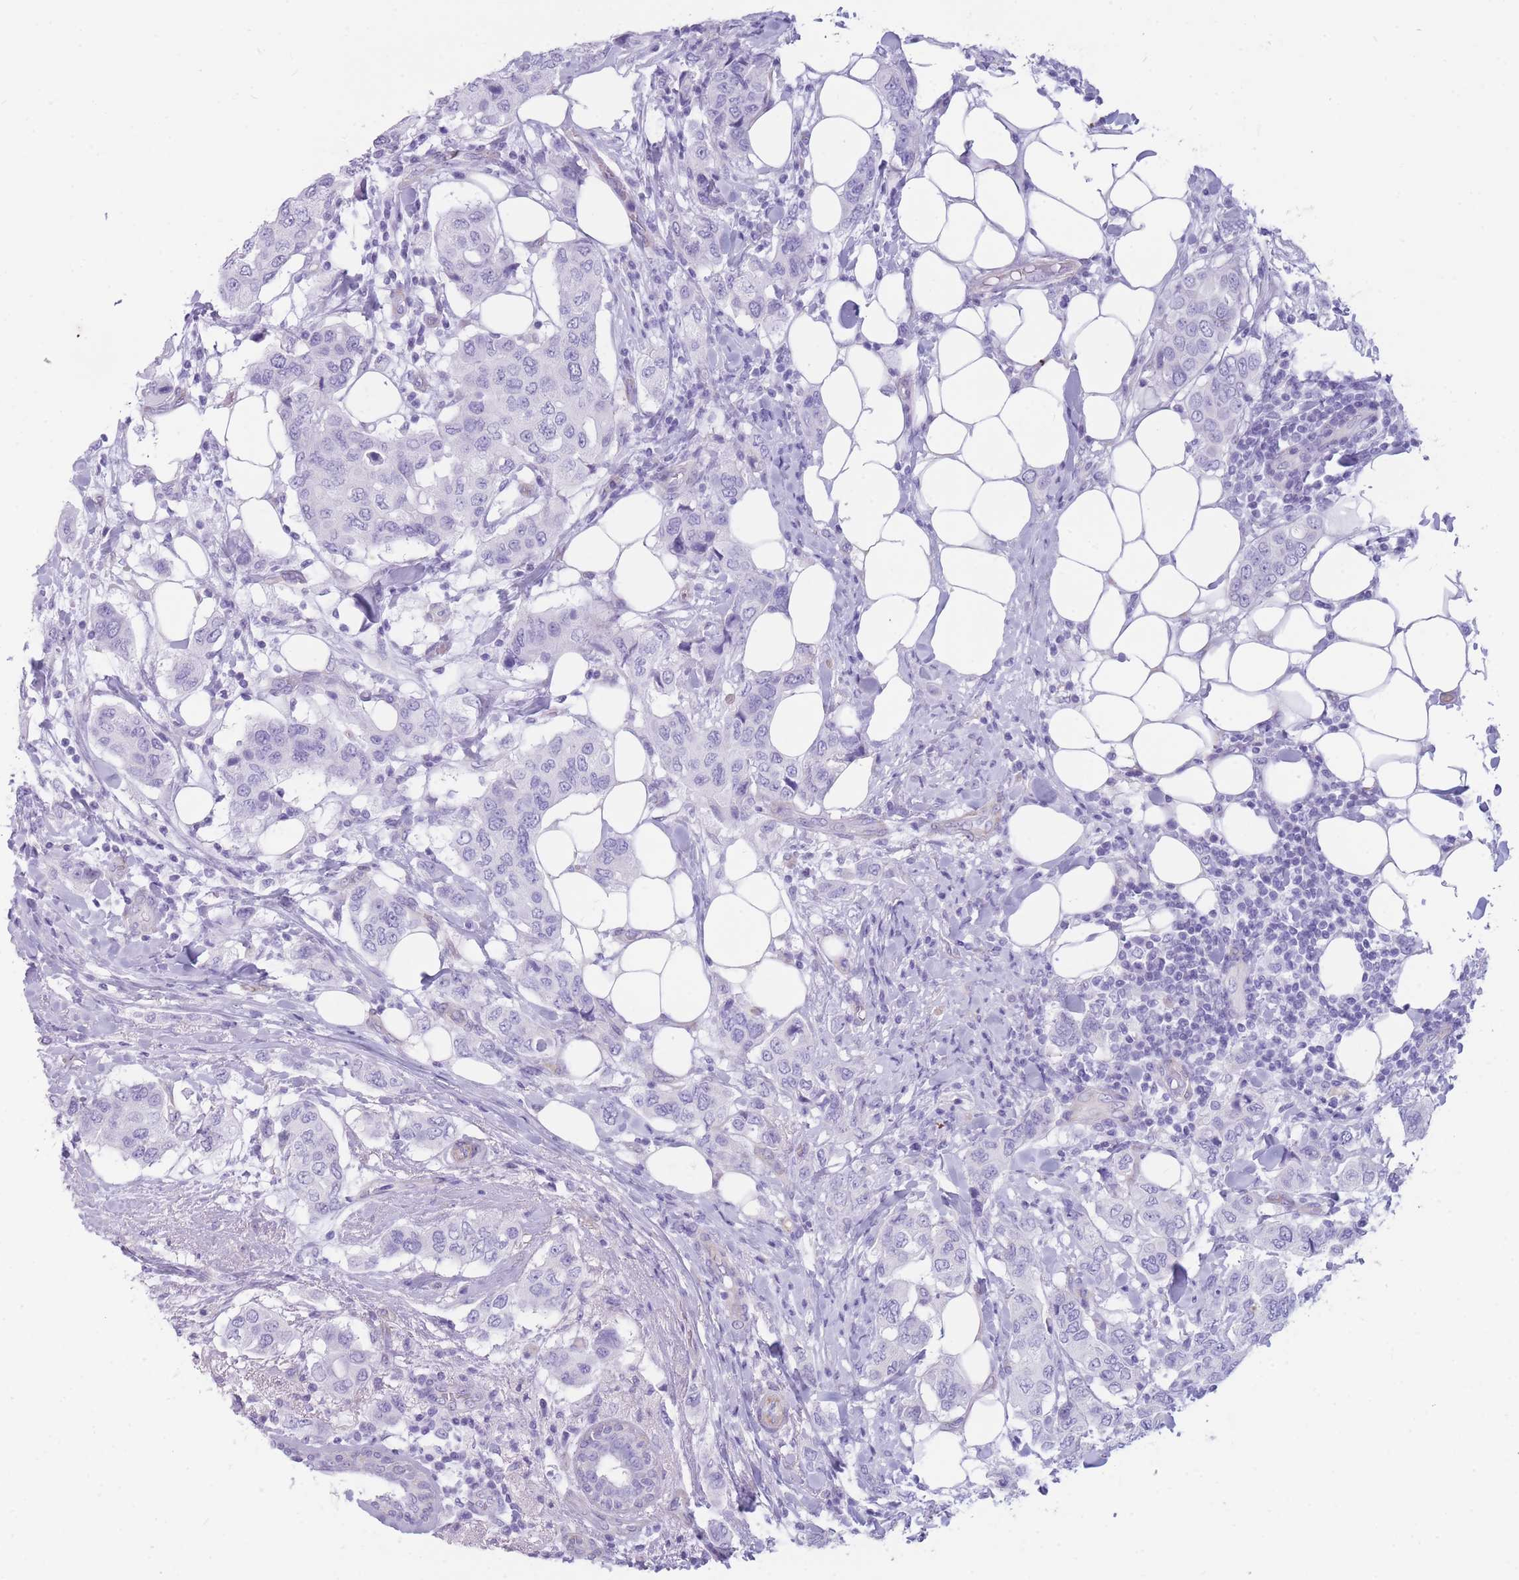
{"staining": {"intensity": "negative", "quantity": "none", "location": "none"}, "tissue": "breast cancer", "cell_type": "Tumor cells", "image_type": "cancer", "snomed": [{"axis": "morphology", "description": "Lobular carcinoma"}, {"axis": "topography", "description": "Breast"}], "caption": "There is no significant staining in tumor cells of breast lobular carcinoma.", "gene": "MTSS2", "patient": {"sex": "female", "age": 51}}